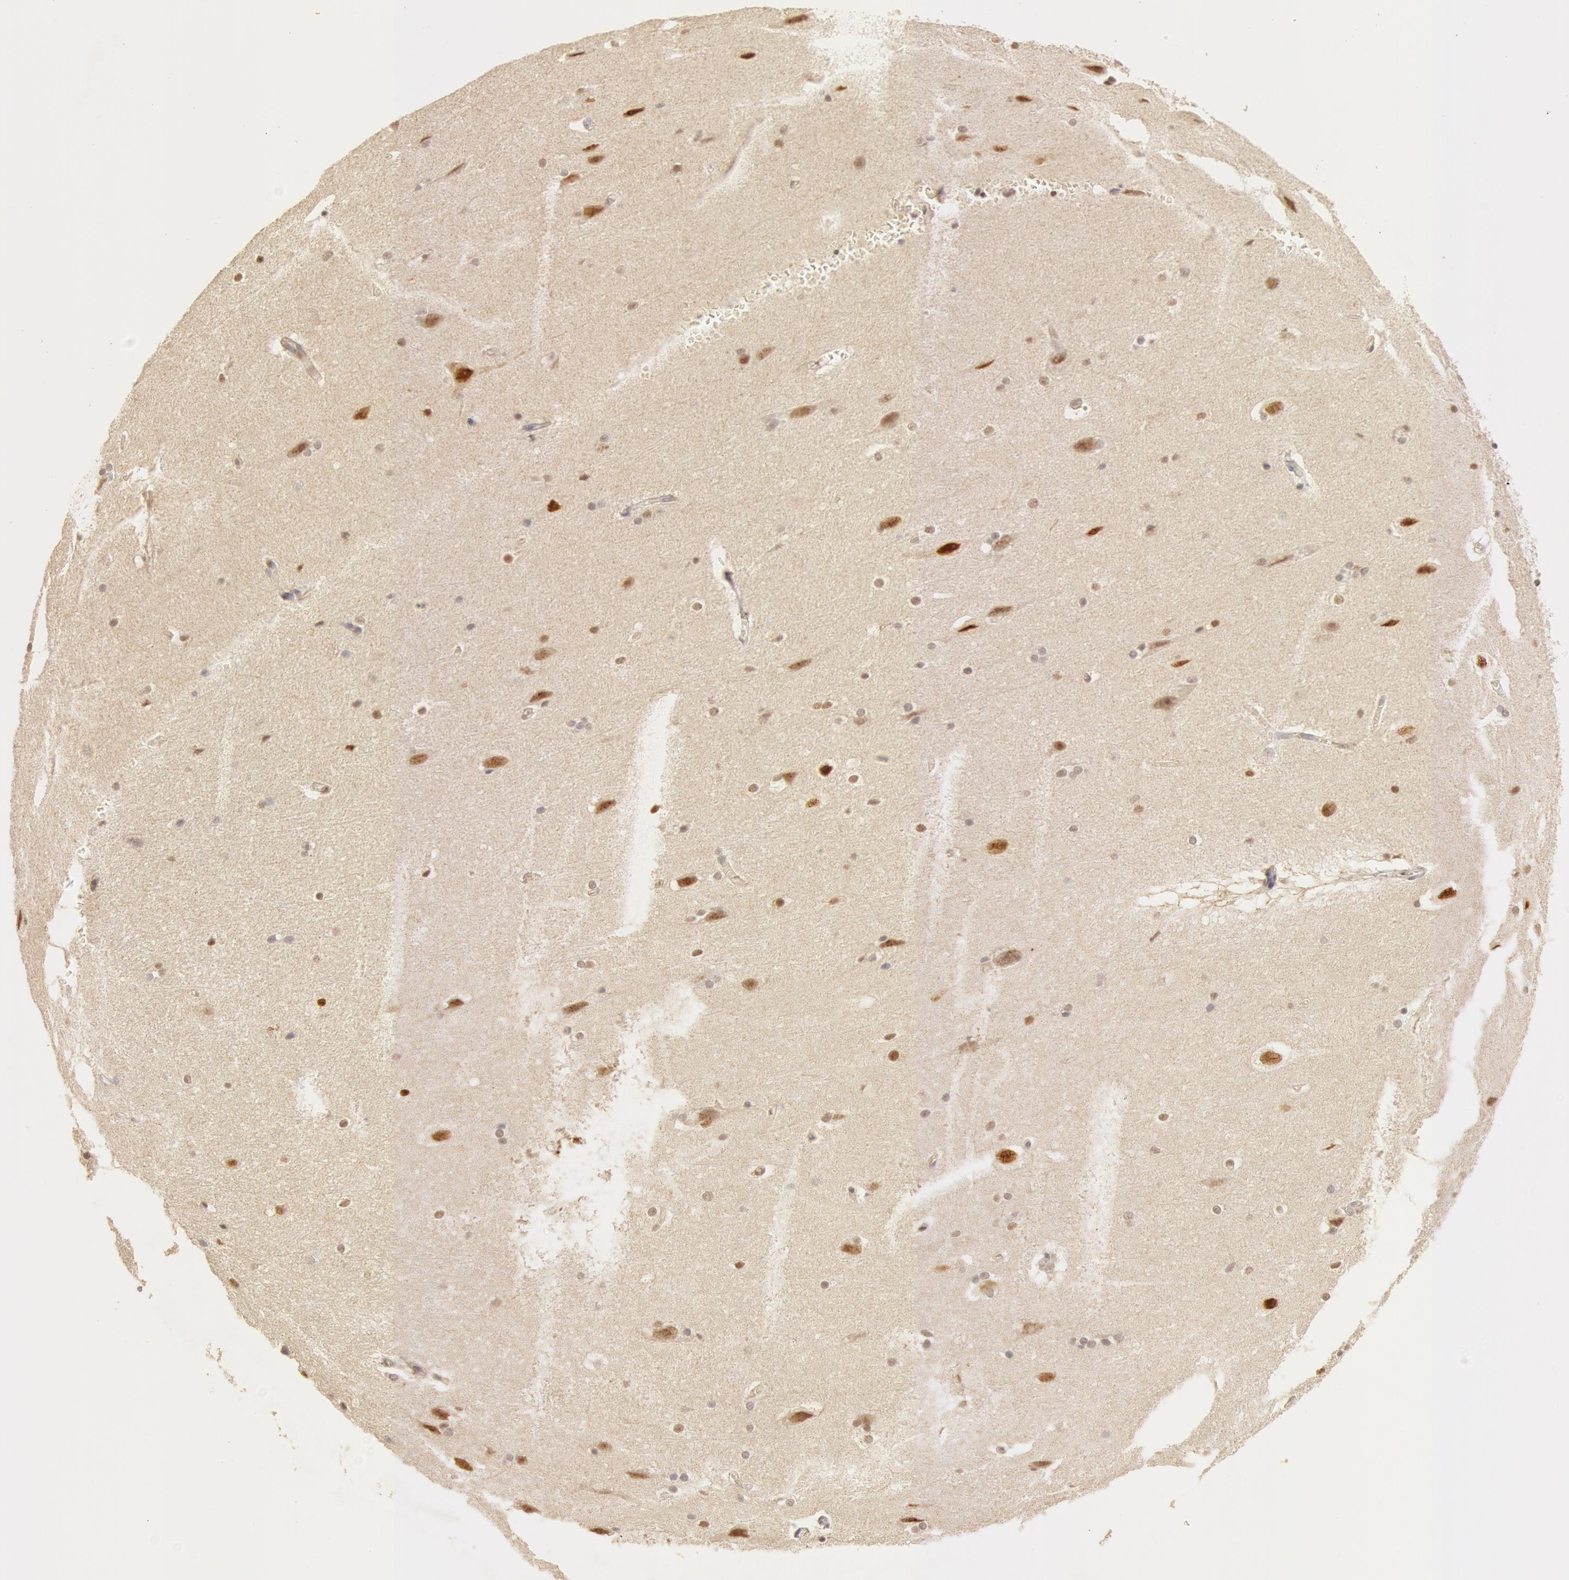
{"staining": {"intensity": "moderate", "quantity": ">75%", "location": "cytoplasmic/membranous,nuclear"}, "tissue": "cerebral cortex", "cell_type": "Endothelial cells", "image_type": "normal", "snomed": [{"axis": "morphology", "description": "Normal tissue, NOS"}, {"axis": "topography", "description": "Cerebral cortex"}, {"axis": "topography", "description": "Hippocampus"}], "caption": "Moderate cytoplasmic/membranous,nuclear staining for a protein is identified in about >75% of endothelial cells of unremarkable cerebral cortex using IHC.", "gene": "SNRNP70", "patient": {"sex": "female", "age": 19}}